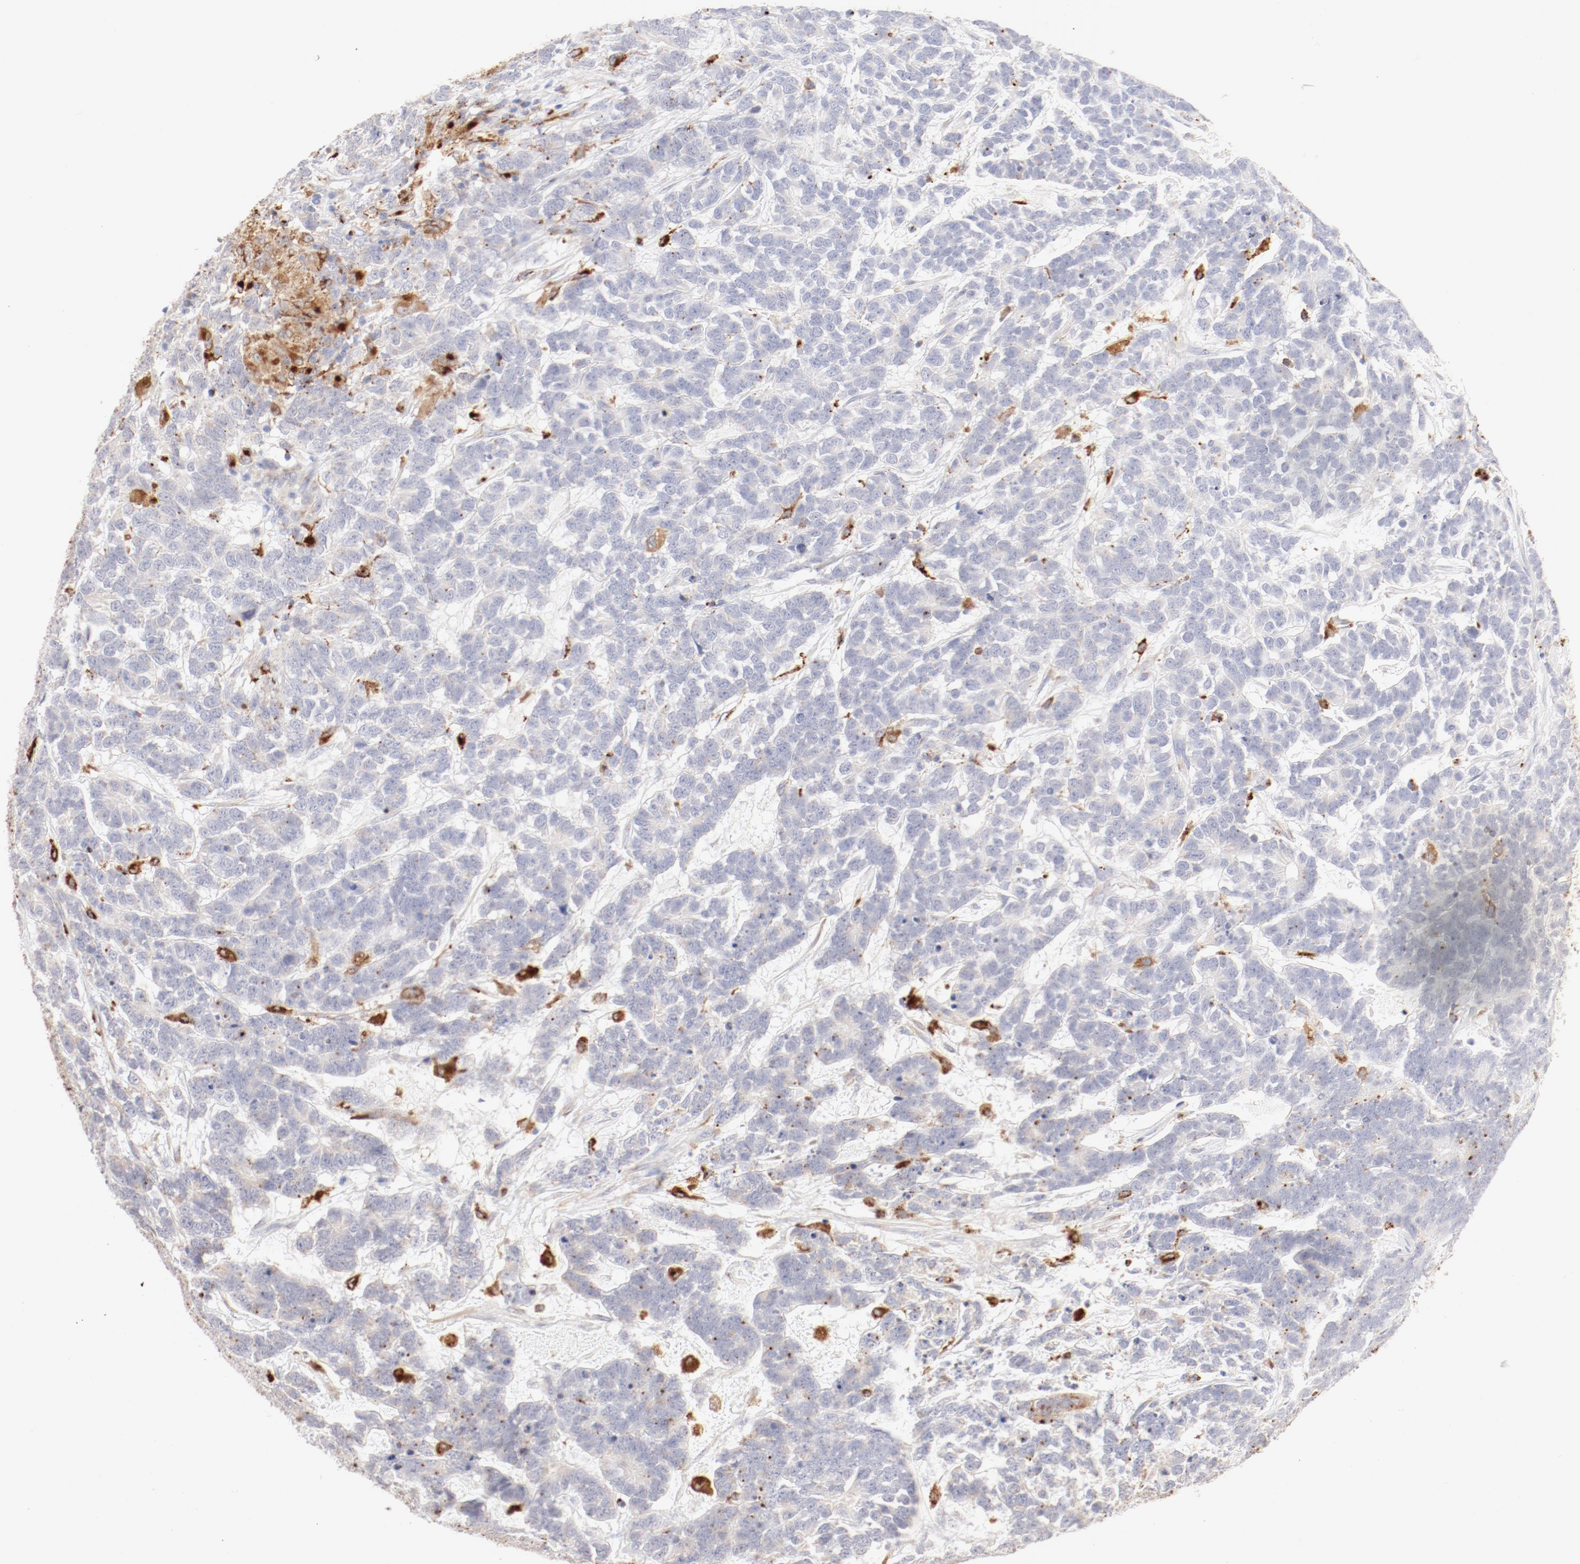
{"staining": {"intensity": "negative", "quantity": "none", "location": "none"}, "tissue": "testis cancer", "cell_type": "Tumor cells", "image_type": "cancer", "snomed": [{"axis": "morphology", "description": "Carcinoma, Embryonal, NOS"}, {"axis": "topography", "description": "Testis"}], "caption": "An IHC image of testis cancer is shown. There is no staining in tumor cells of testis cancer. The staining is performed using DAB brown chromogen with nuclei counter-stained in using hematoxylin.", "gene": "CTSH", "patient": {"sex": "male", "age": 26}}